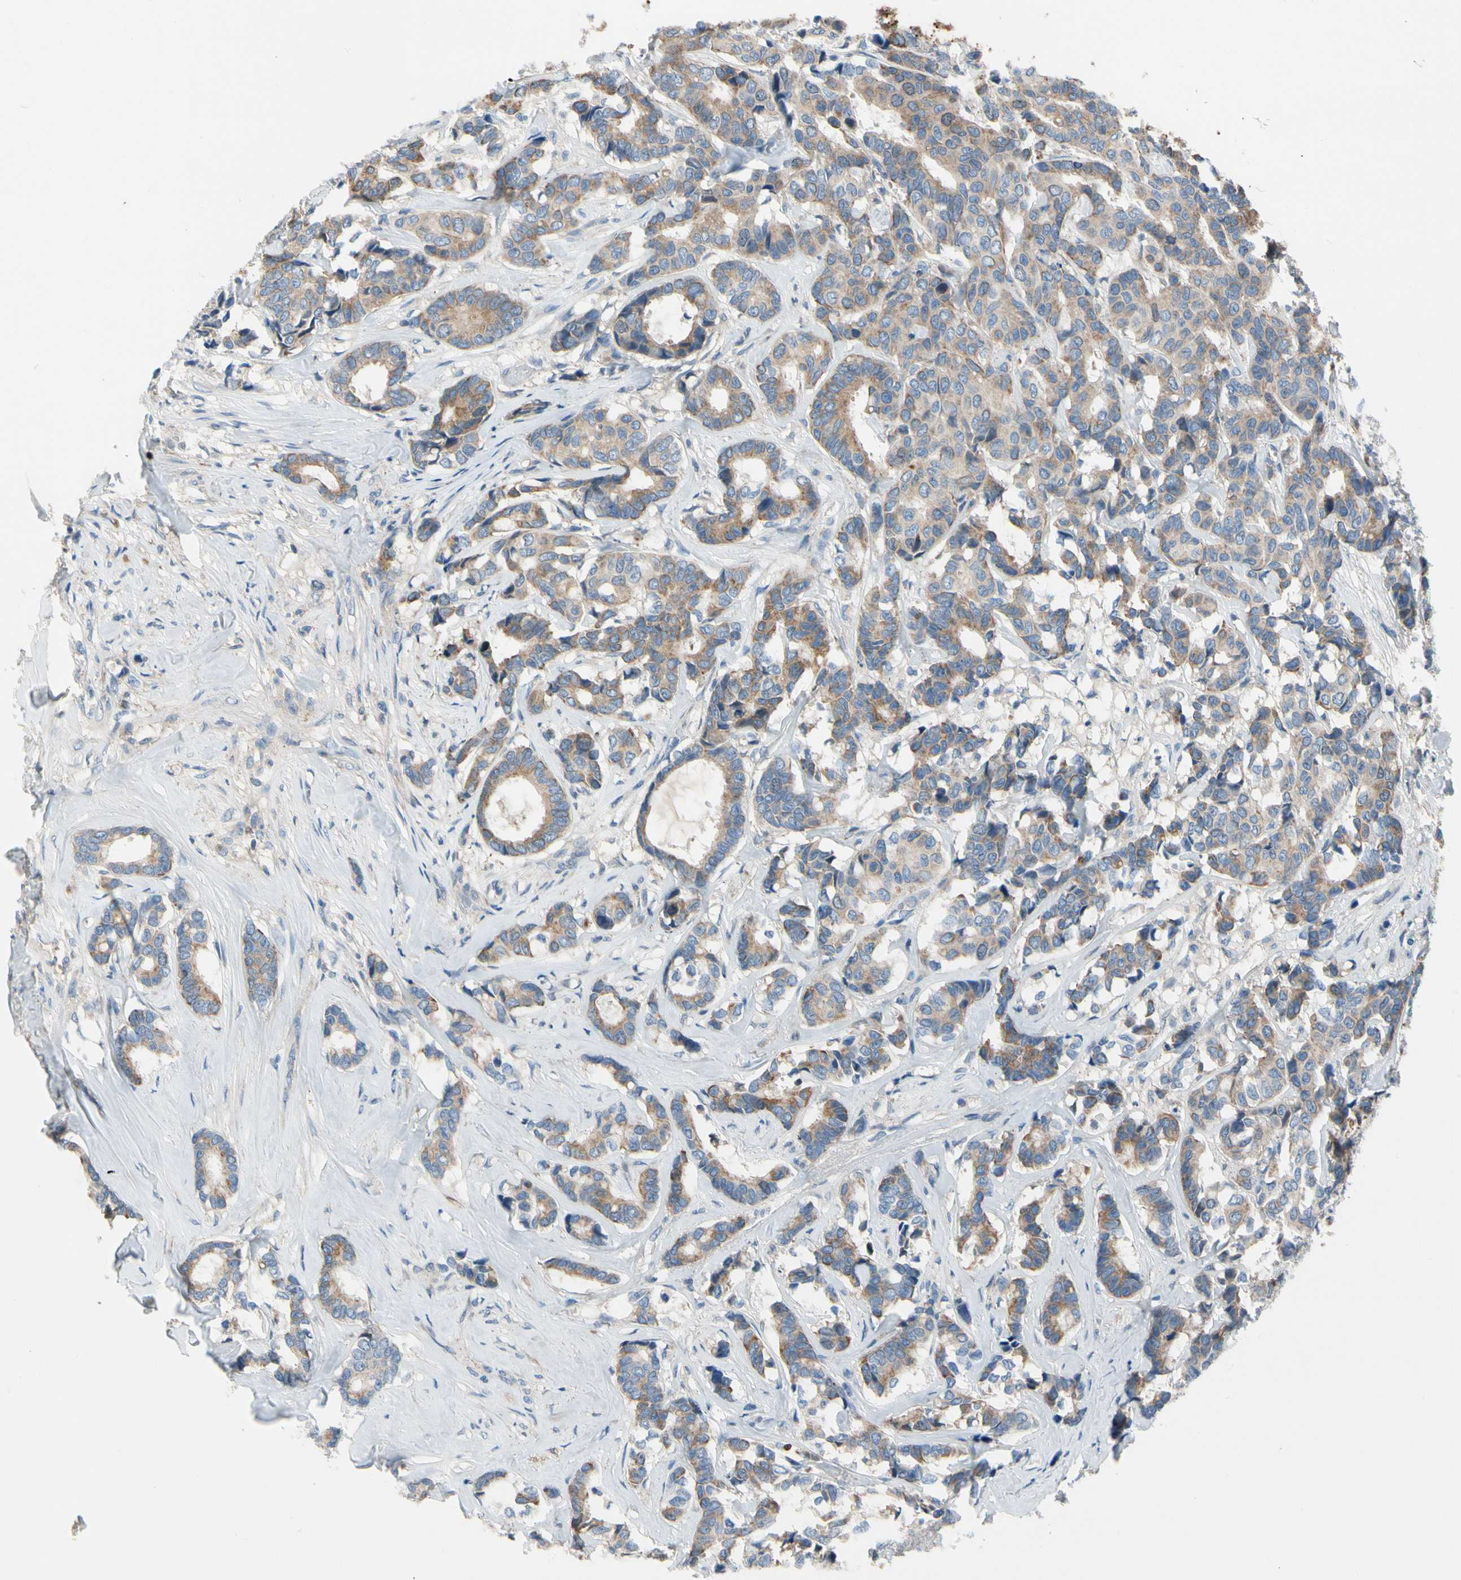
{"staining": {"intensity": "moderate", "quantity": ">75%", "location": "cytoplasmic/membranous"}, "tissue": "breast cancer", "cell_type": "Tumor cells", "image_type": "cancer", "snomed": [{"axis": "morphology", "description": "Duct carcinoma"}, {"axis": "topography", "description": "Breast"}], "caption": "High-power microscopy captured an immunohistochemistry image of invasive ductal carcinoma (breast), revealing moderate cytoplasmic/membranous positivity in approximately >75% of tumor cells.", "gene": "HJURP", "patient": {"sex": "female", "age": 87}}